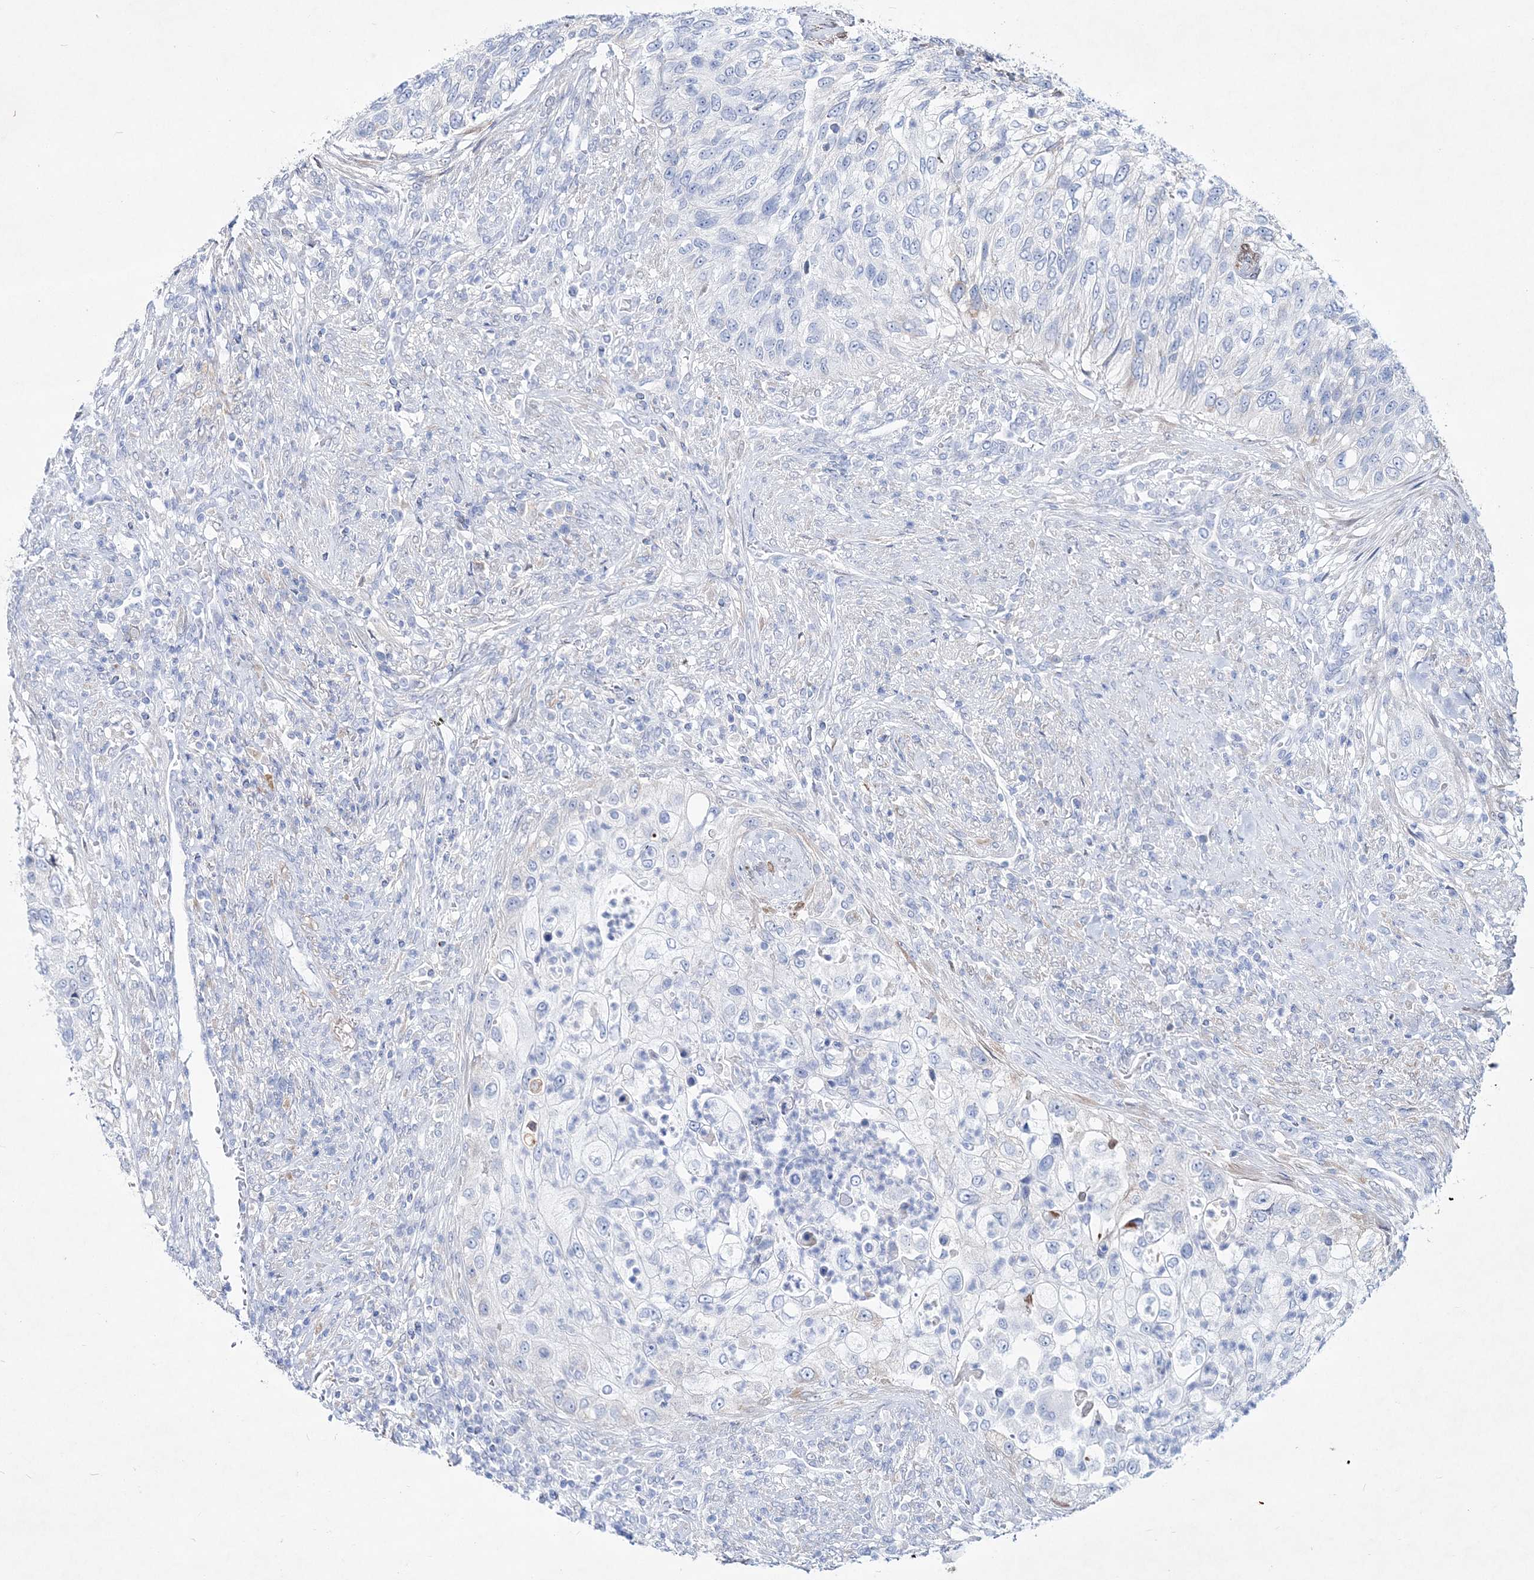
{"staining": {"intensity": "negative", "quantity": "none", "location": "none"}, "tissue": "urothelial cancer", "cell_type": "Tumor cells", "image_type": "cancer", "snomed": [{"axis": "morphology", "description": "Urothelial carcinoma, High grade"}, {"axis": "topography", "description": "Urinary bladder"}], "caption": "Tumor cells are negative for brown protein staining in urothelial carcinoma (high-grade).", "gene": "SPINK7", "patient": {"sex": "female", "age": 60}}